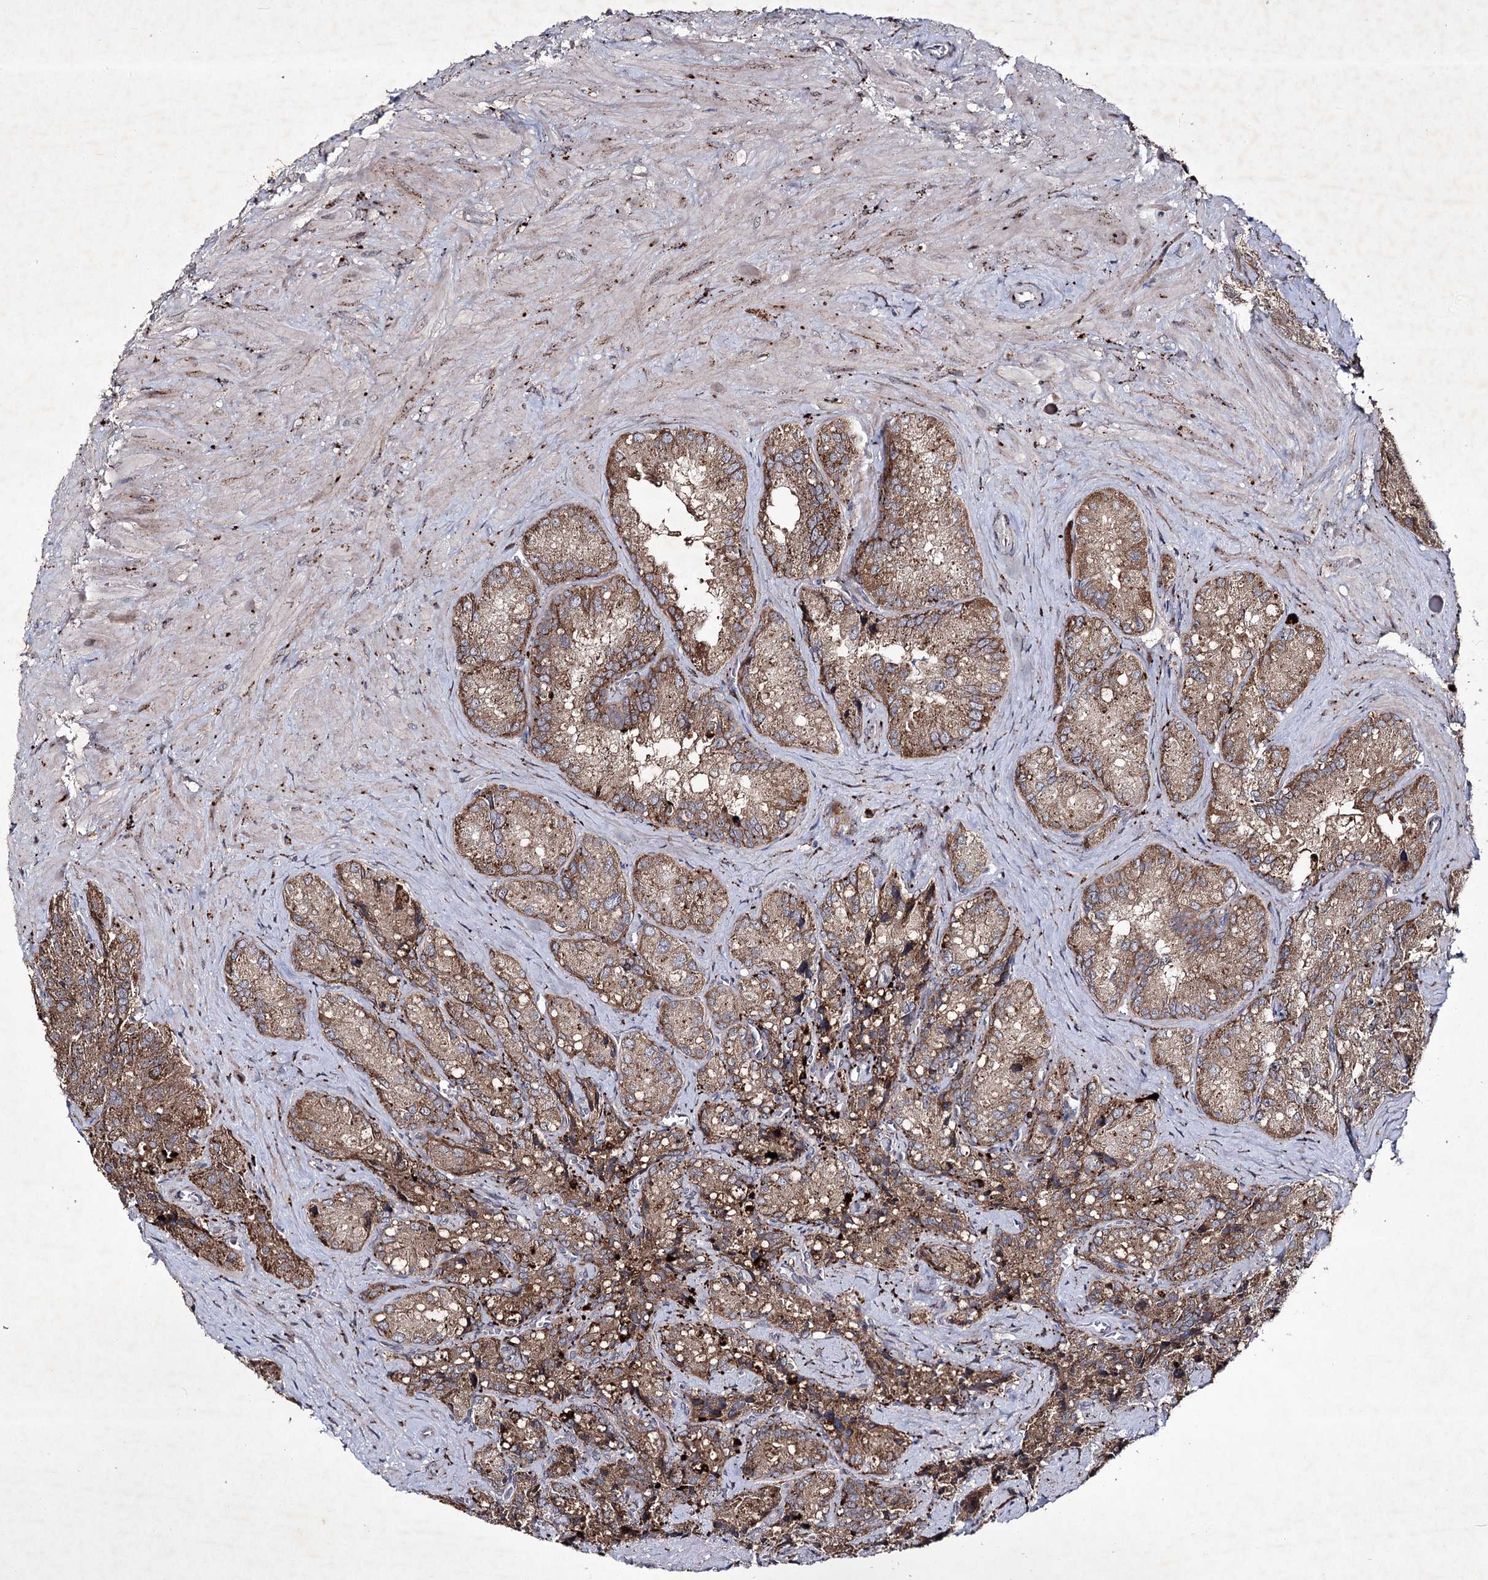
{"staining": {"intensity": "moderate", "quantity": ">75%", "location": "cytoplasmic/membranous"}, "tissue": "seminal vesicle", "cell_type": "Glandular cells", "image_type": "normal", "snomed": [{"axis": "morphology", "description": "Normal tissue, NOS"}, {"axis": "topography", "description": "Seminal veicle"}], "caption": "Immunohistochemistry (DAB) staining of unremarkable seminal vesicle shows moderate cytoplasmic/membranous protein positivity in approximately >75% of glandular cells.", "gene": "ALG9", "patient": {"sex": "male", "age": 62}}